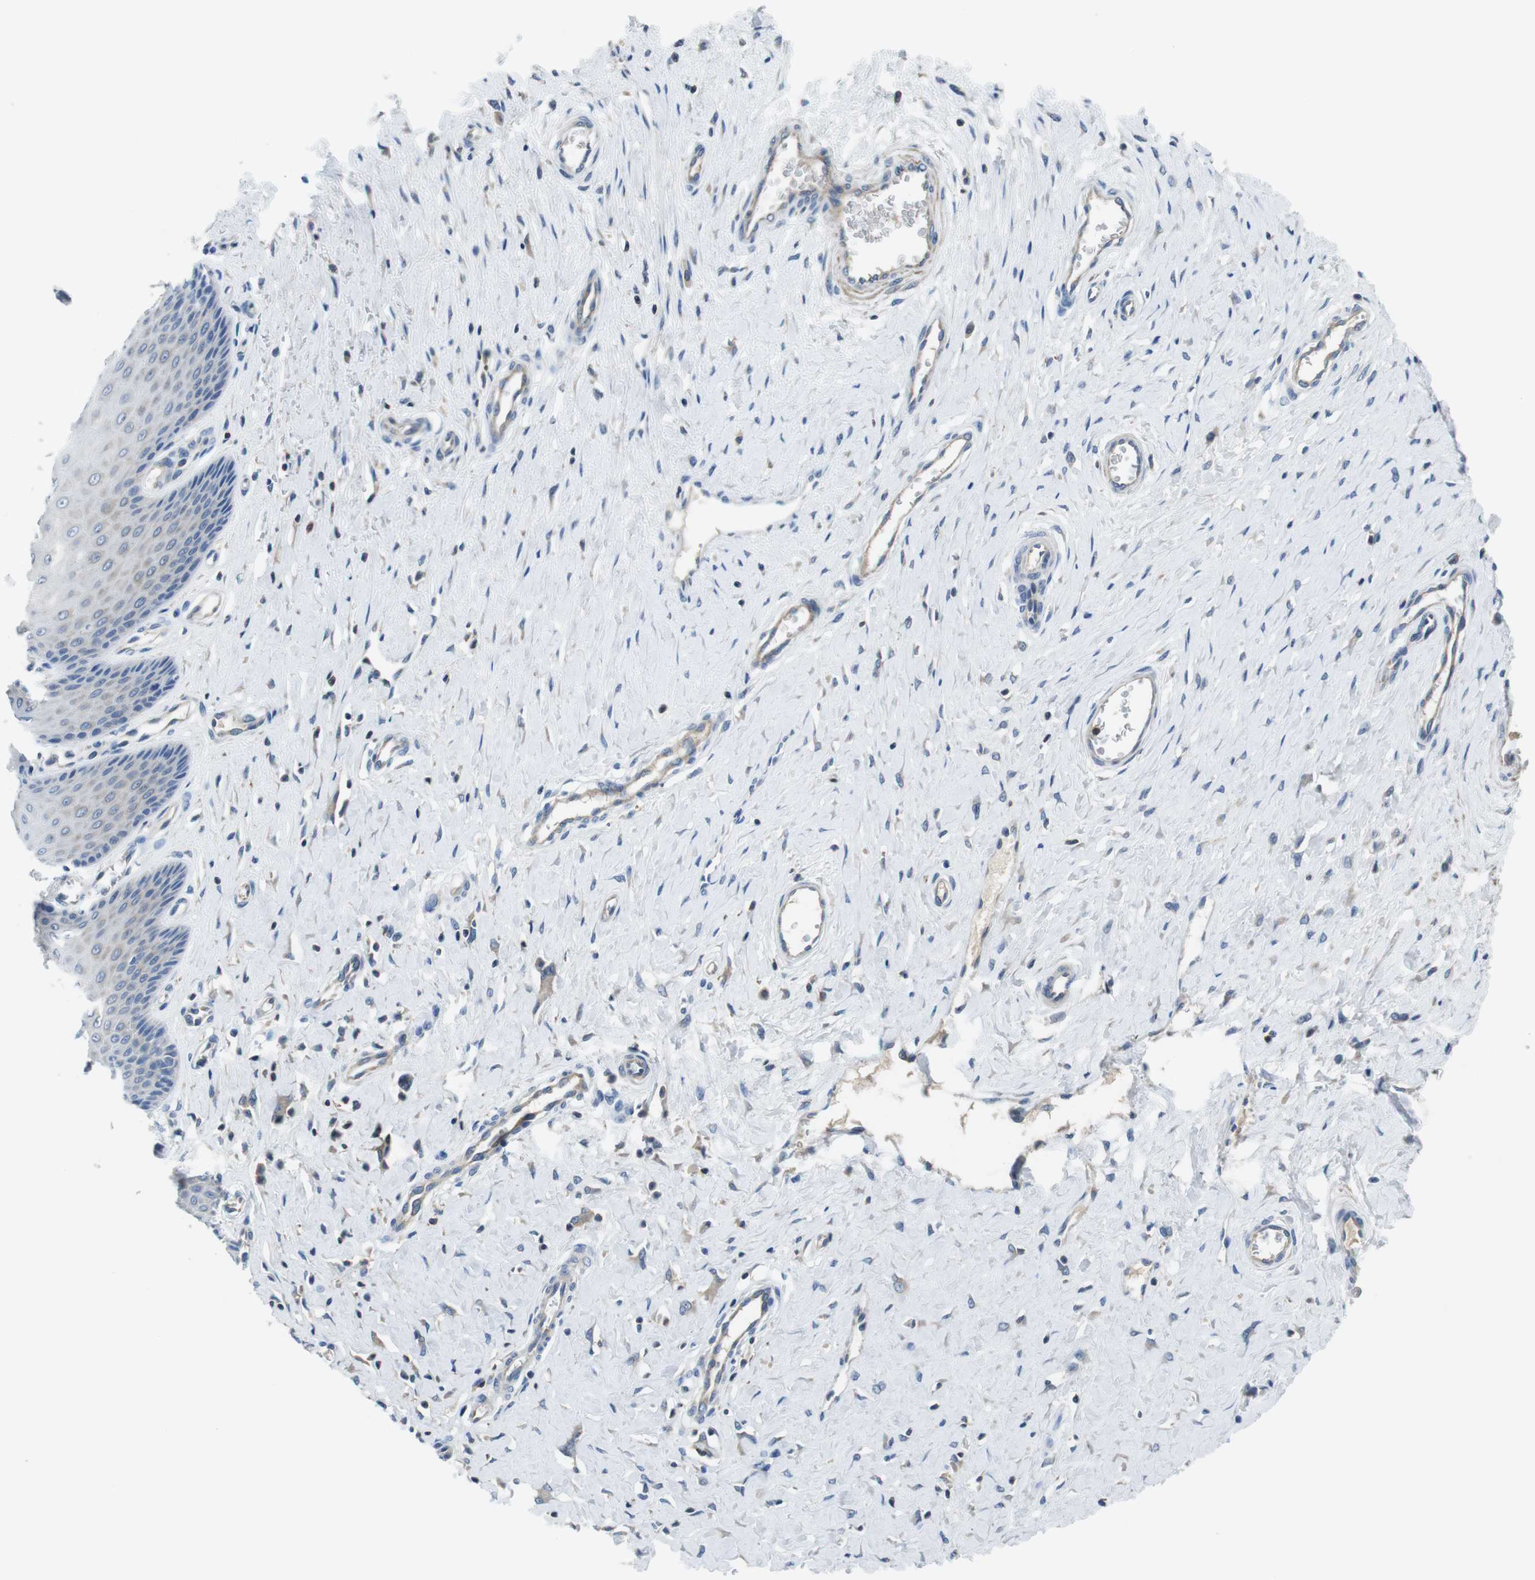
{"staining": {"intensity": "weak", "quantity": "<25%", "location": "cytoplasmic/membranous"}, "tissue": "cervix", "cell_type": "Glandular cells", "image_type": "normal", "snomed": [{"axis": "morphology", "description": "Normal tissue, NOS"}, {"axis": "topography", "description": "Cervix"}], "caption": "The IHC image has no significant staining in glandular cells of cervix. Brightfield microscopy of immunohistochemistry stained with DAB (brown) and hematoxylin (blue), captured at high magnification.", "gene": "PIK3CD", "patient": {"sex": "female", "age": 55}}